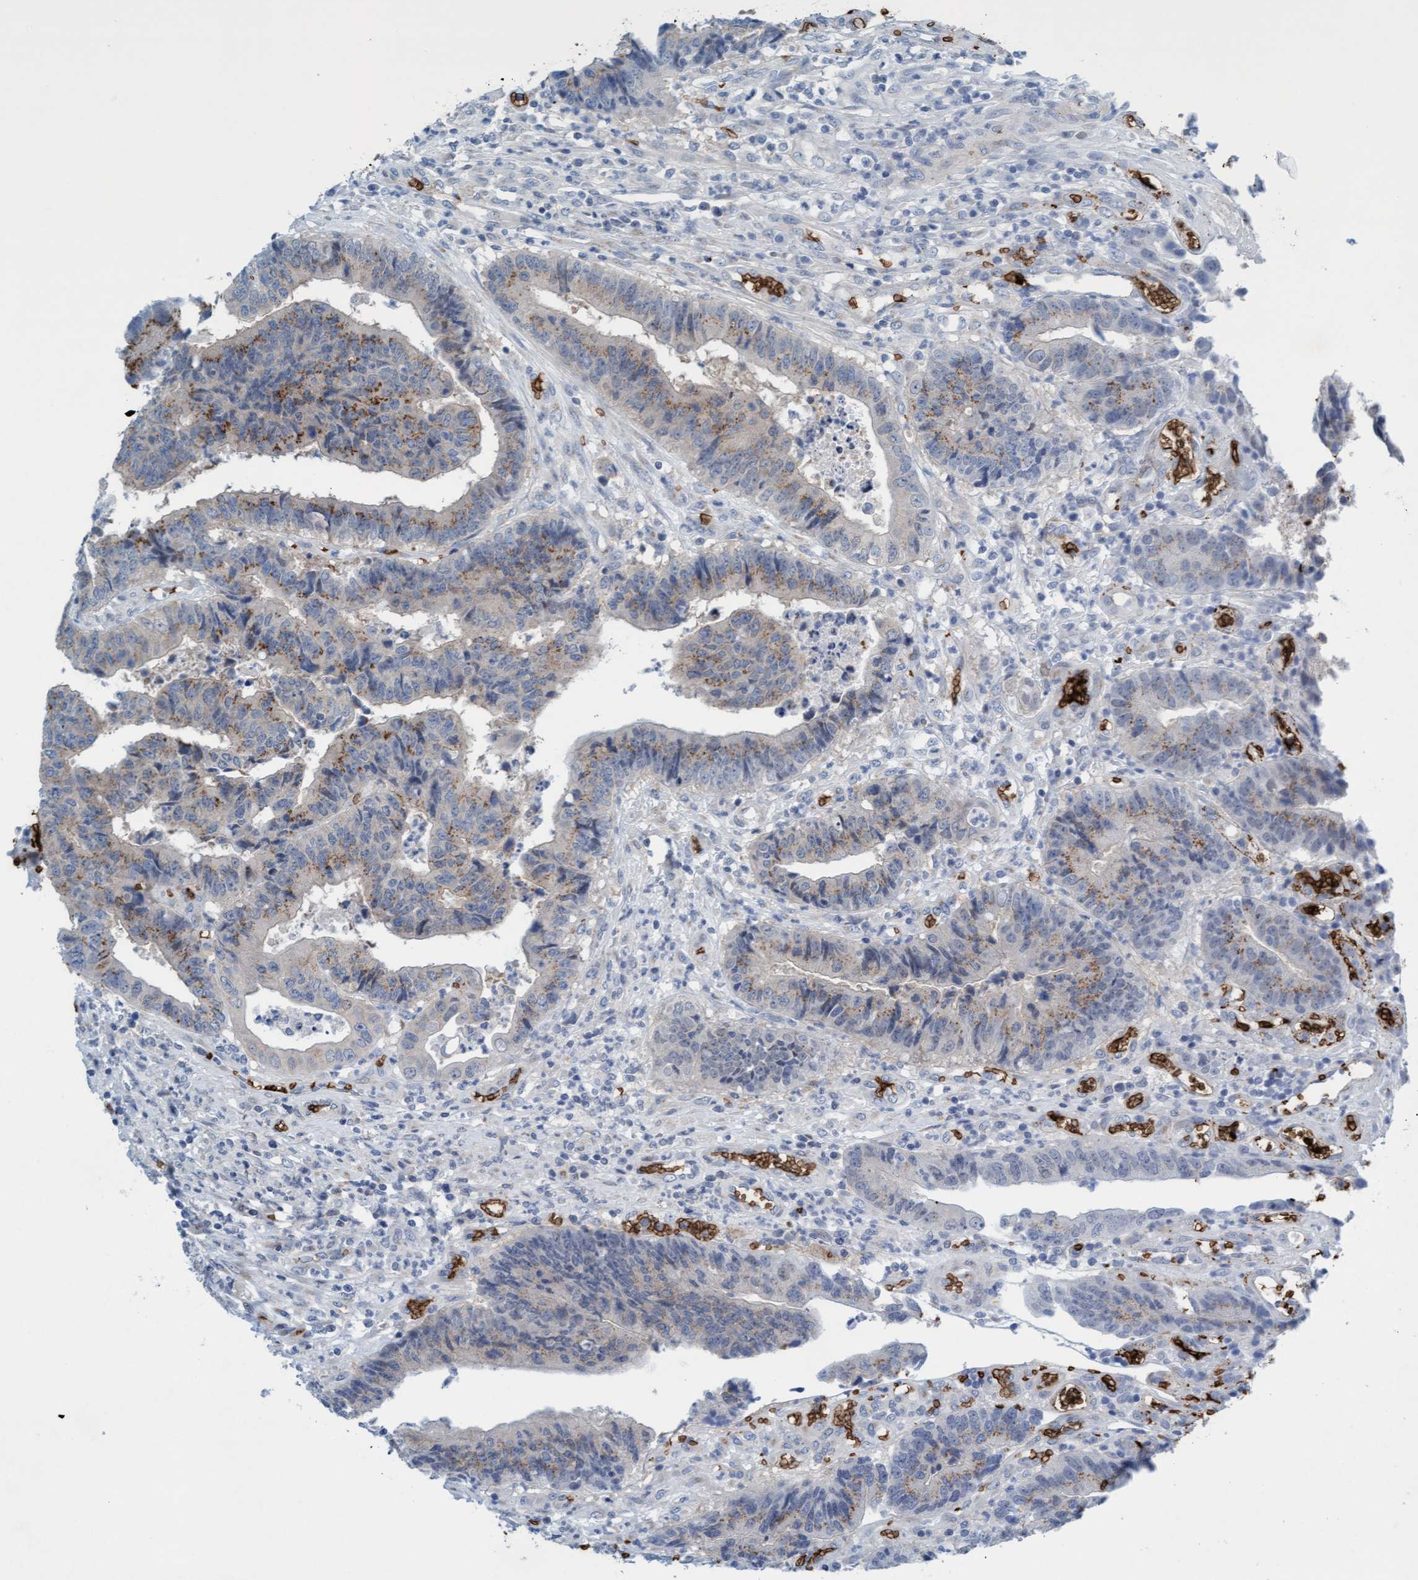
{"staining": {"intensity": "weak", "quantity": "<25%", "location": "cytoplasmic/membranous"}, "tissue": "colorectal cancer", "cell_type": "Tumor cells", "image_type": "cancer", "snomed": [{"axis": "morphology", "description": "Adenocarcinoma, NOS"}, {"axis": "topography", "description": "Rectum"}], "caption": "Tumor cells are negative for brown protein staining in colorectal cancer (adenocarcinoma).", "gene": "SPEM2", "patient": {"sex": "male", "age": 84}}